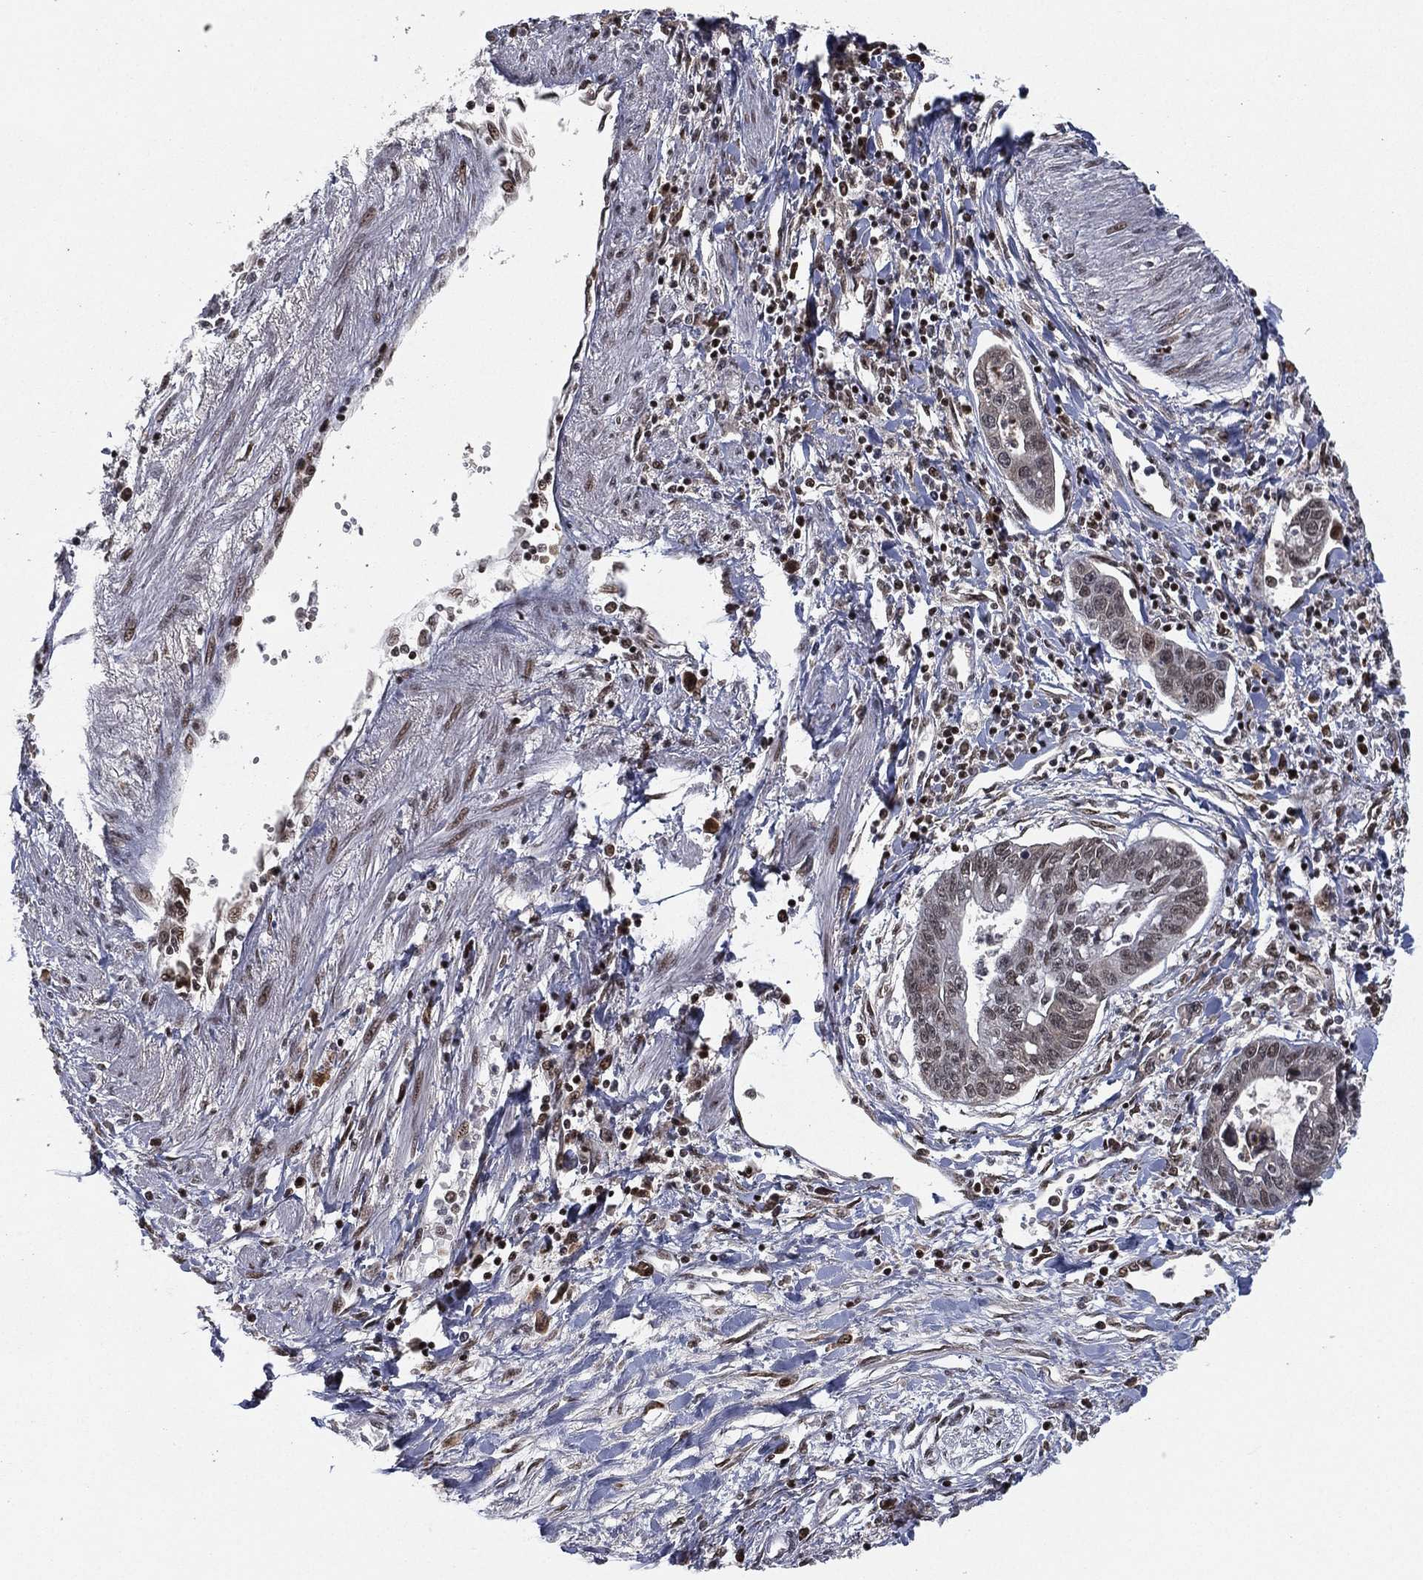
{"staining": {"intensity": "negative", "quantity": "none", "location": "none"}, "tissue": "liver cancer", "cell_type": "Tumor cells", "image_type": "cancer", "snomed": [{"axis": "morphology", "description": "Cholangiocarcinoma"}, {"axis": "topography", "description": "Liver"}], "caption": "Tumor cells show no significant protein staining in cholangiocarcinoma (liver).", "gene": "RTF1", "patient": {"sex": "male", "age": 58}}